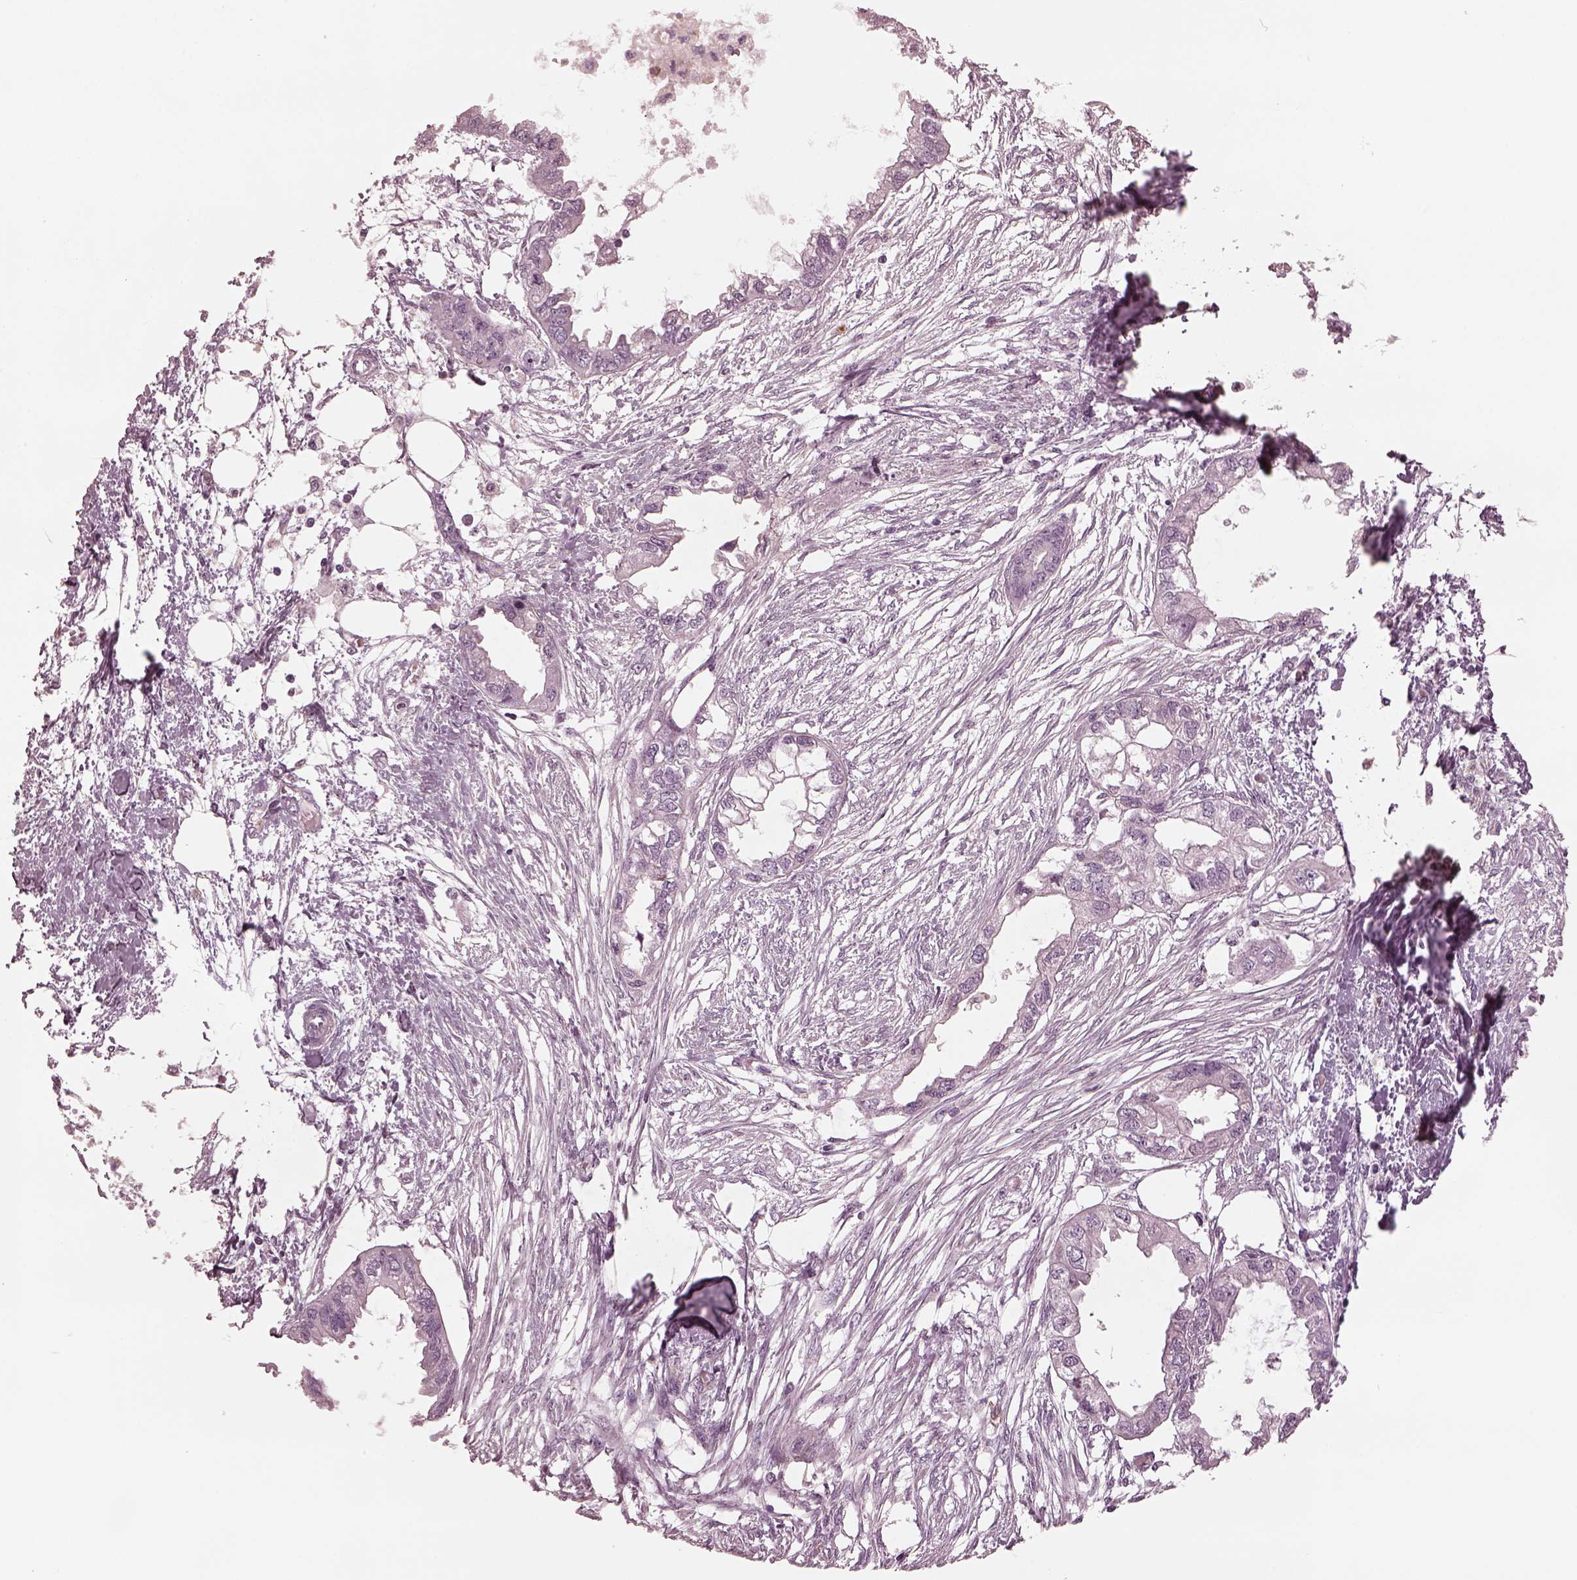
{"staining": {"intensity": "negative", "quantity": "none", "location": "none"}, "tissue": "endometrial cancer", "cell_type": "Tumor cells", "image_type": "cancer", "snomed": [{"axis": "morphology", "description": "Adenocarcinoma, NOS"}, {"axis": "morphology", "description": "Adenocarcinoma, metastatic, NOS"}, {"axis": "topography", "description": "Adipose tissue"}, {"axis": "topography", "description": "Endometrium"}], "caption": "Protein analysis of endometrial adenocarcinoma reveals no significant positivity in tumor cells.", "gene": "PSTPIP2", "patient": {"sex": "female", "age": 67}}